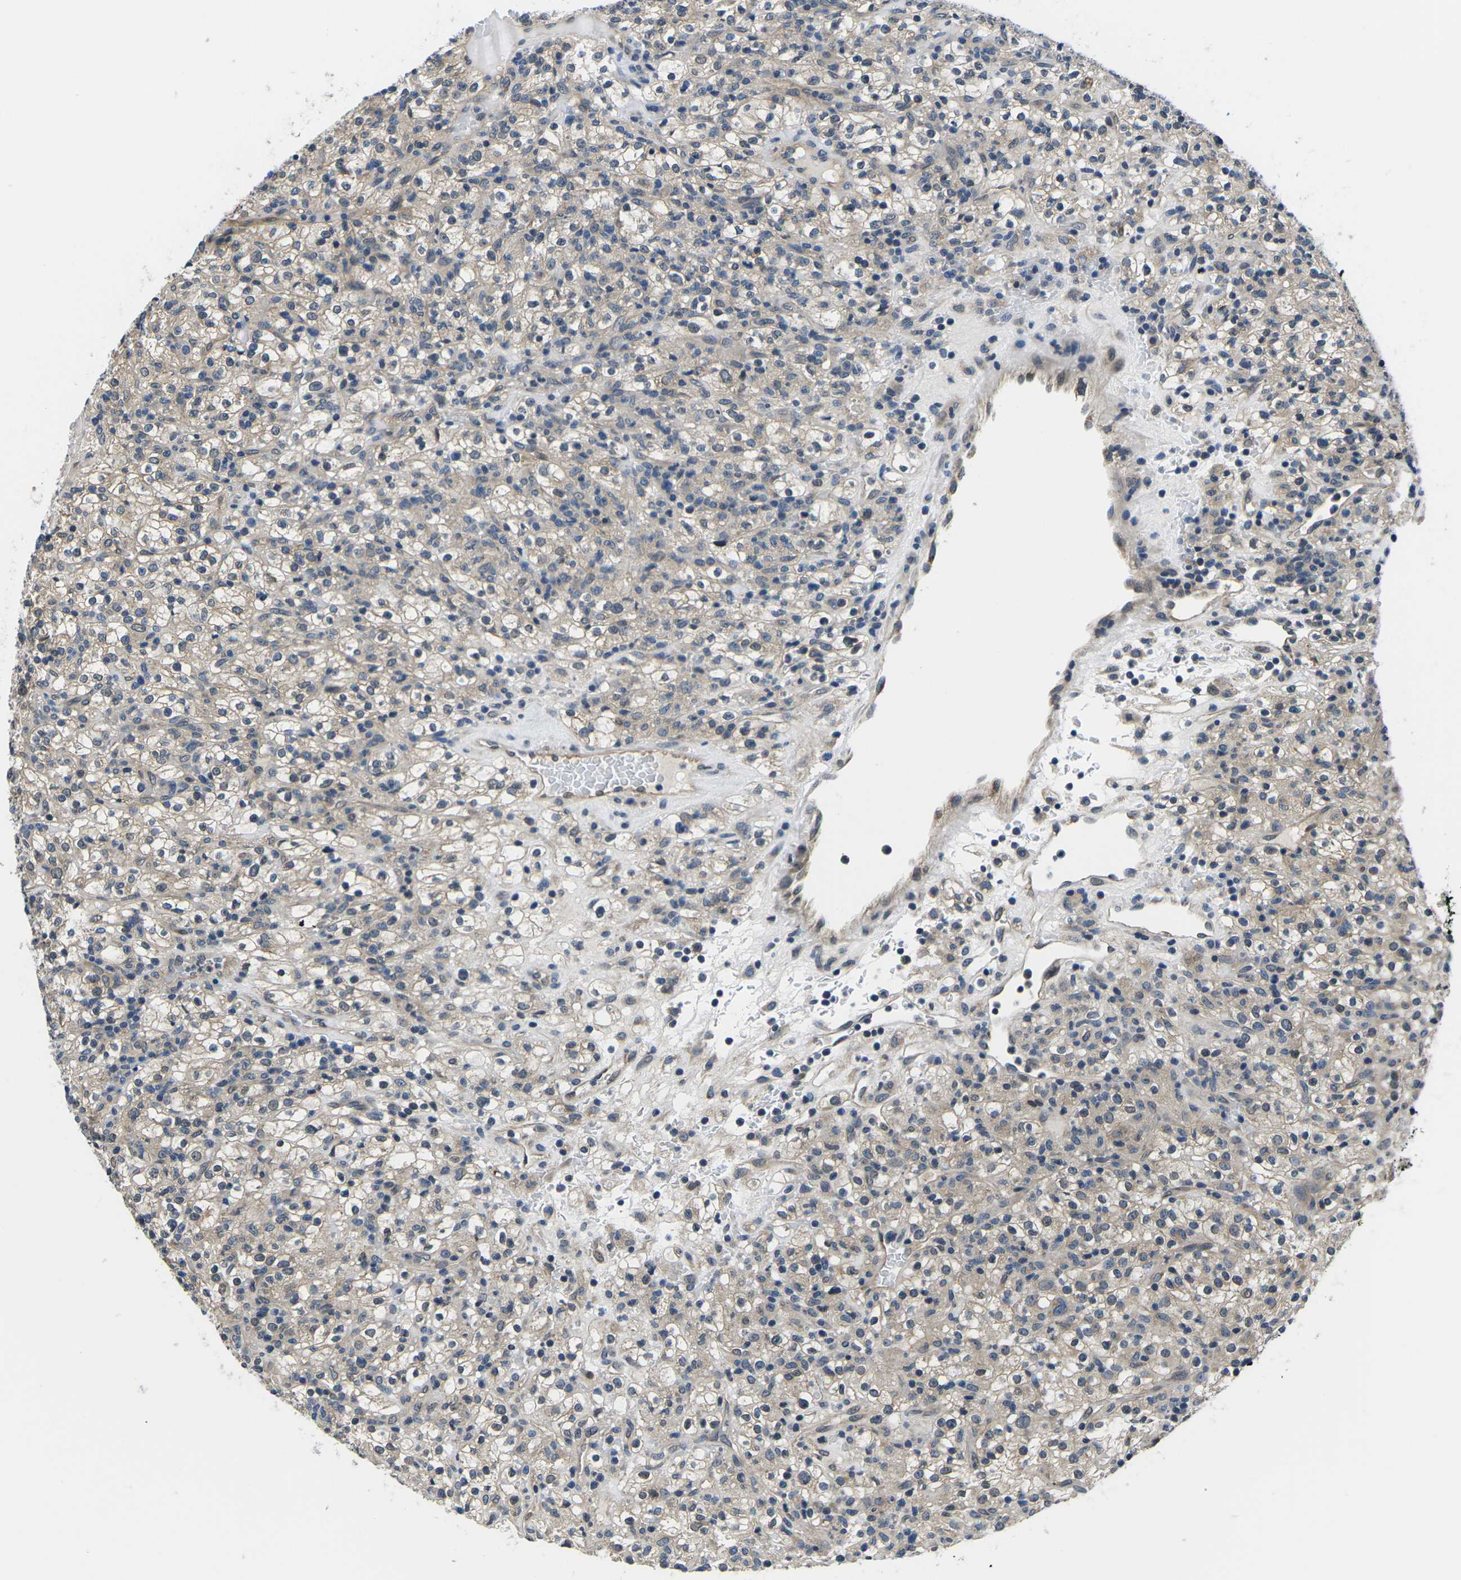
{"staining": {"intensity": "negative", "quantity": "none", "location": "none"}, "tissue": "renal cancer", "cell_type": "Tumor cells", "image_type": "cancer", "snomed": [{"axis": "morphology", "description": "Normal tissue, NOS"}, {"axis": "morphology", "description": "Adenocarcinoma, NOS"}, {"axis": "topography", "description": "Kidney"}], "caption": "The micrograph demonstrates no staining of tumor cells in renal cancer (adenocarcinoma). (Brightfield microscopy of DAB IHC at high magnification).", "gene": "SNX10", "patient": {"sex": "female", "age": 72}}